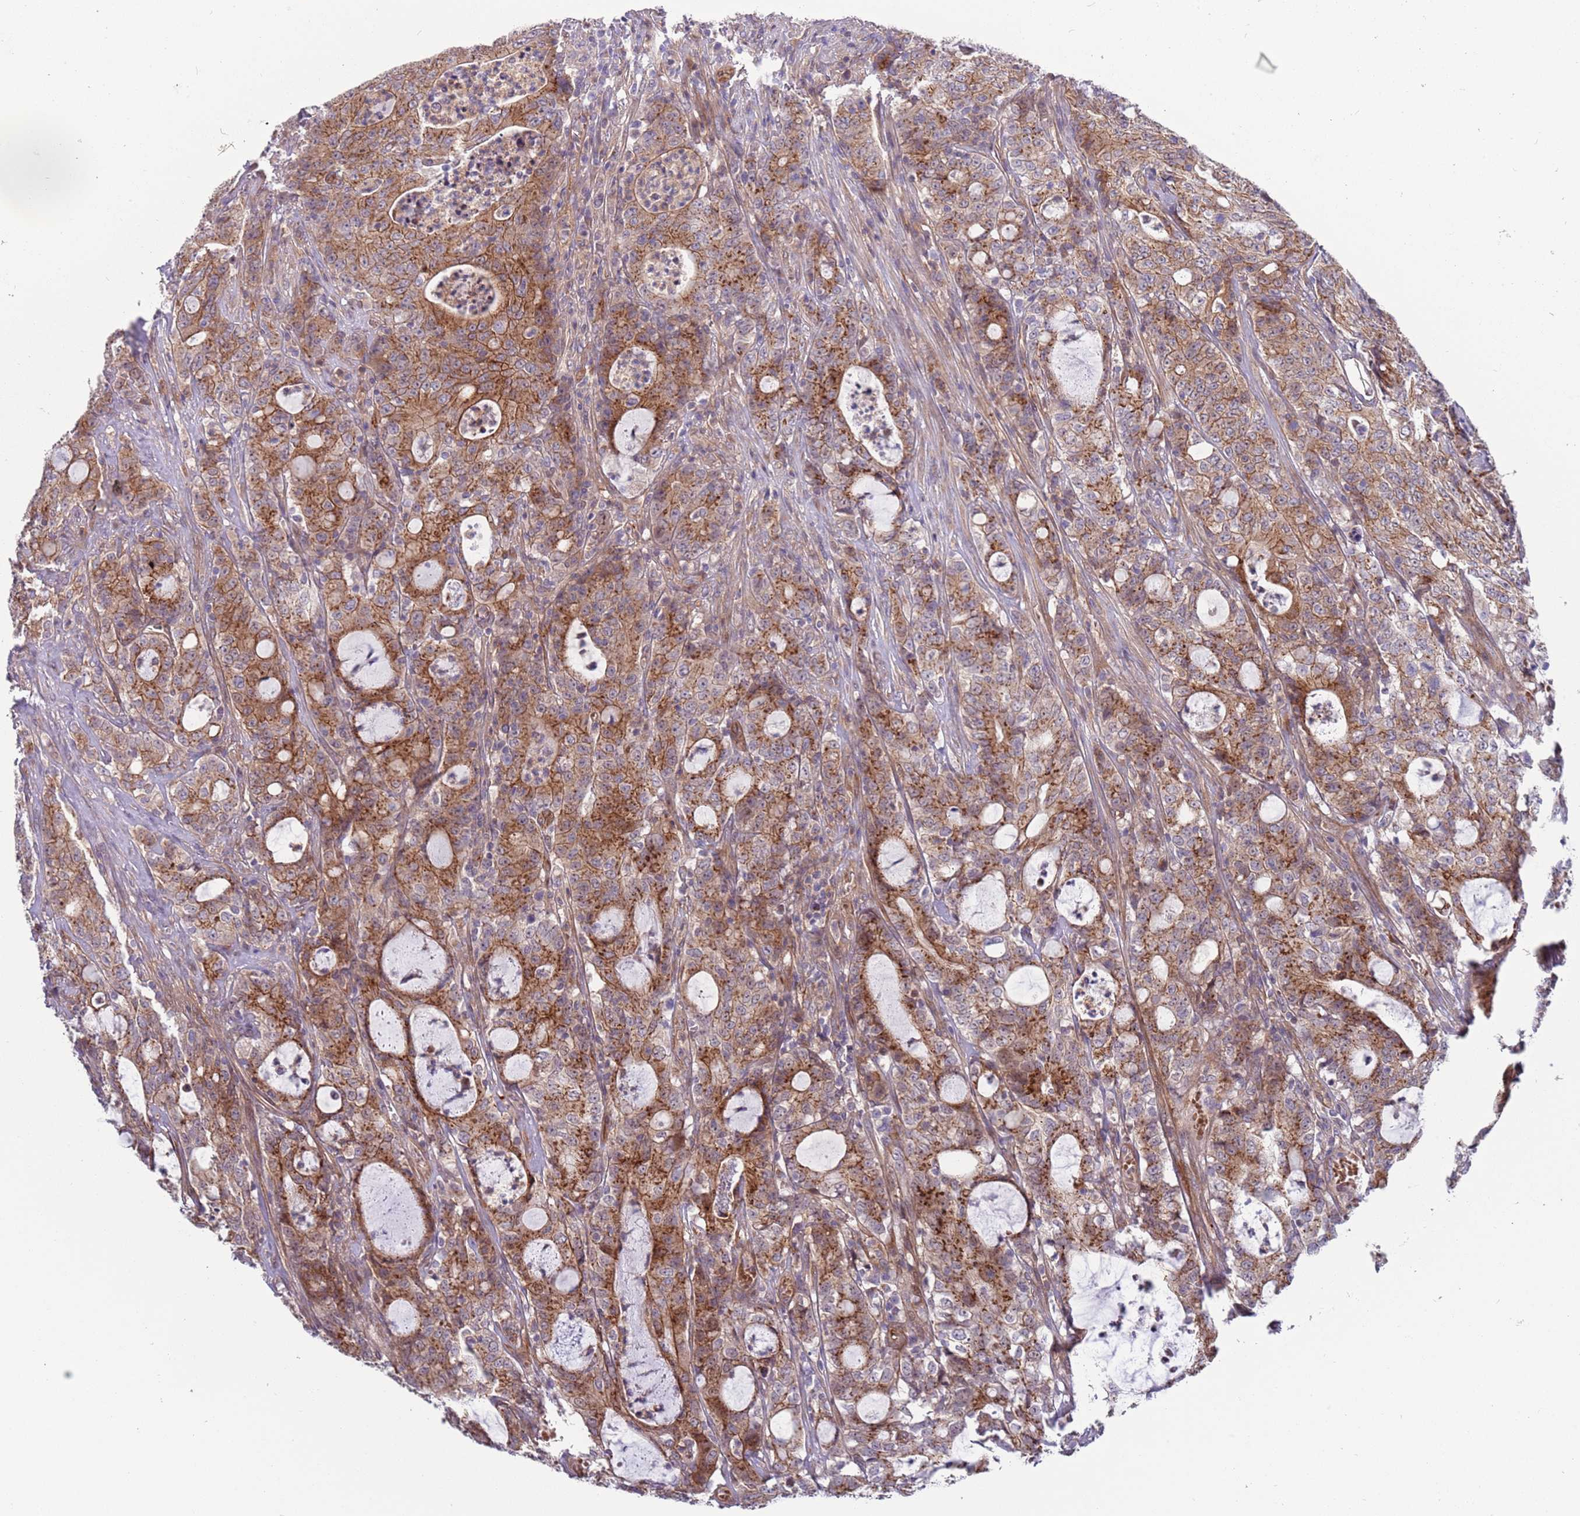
{"staining": {"intensity": "strong", "quantity": ">75%", "location": "cytoplasmic/membranous"}, "tissue": "colorectal cancer", "cell_type": "Tumor cells", "image_type": "cancer", "snomed": [{"axis": "morphology", "description": "Adenocarcinoma, NOS"}, {"axis": "topography", "description": "Colon"}], "caption": "Strong cytoplasmic/membranous positivity is present in about >75% of tumor cells in colorectal cancer. The staining is performed using DAB (3,3'-diaminobenzidine) brown chromogen to label protein expression. The nuclei are counter-stained blue using hematoxylin.", "gene": "ITGB6", "patient": {"sex": "male", "age": 83}}